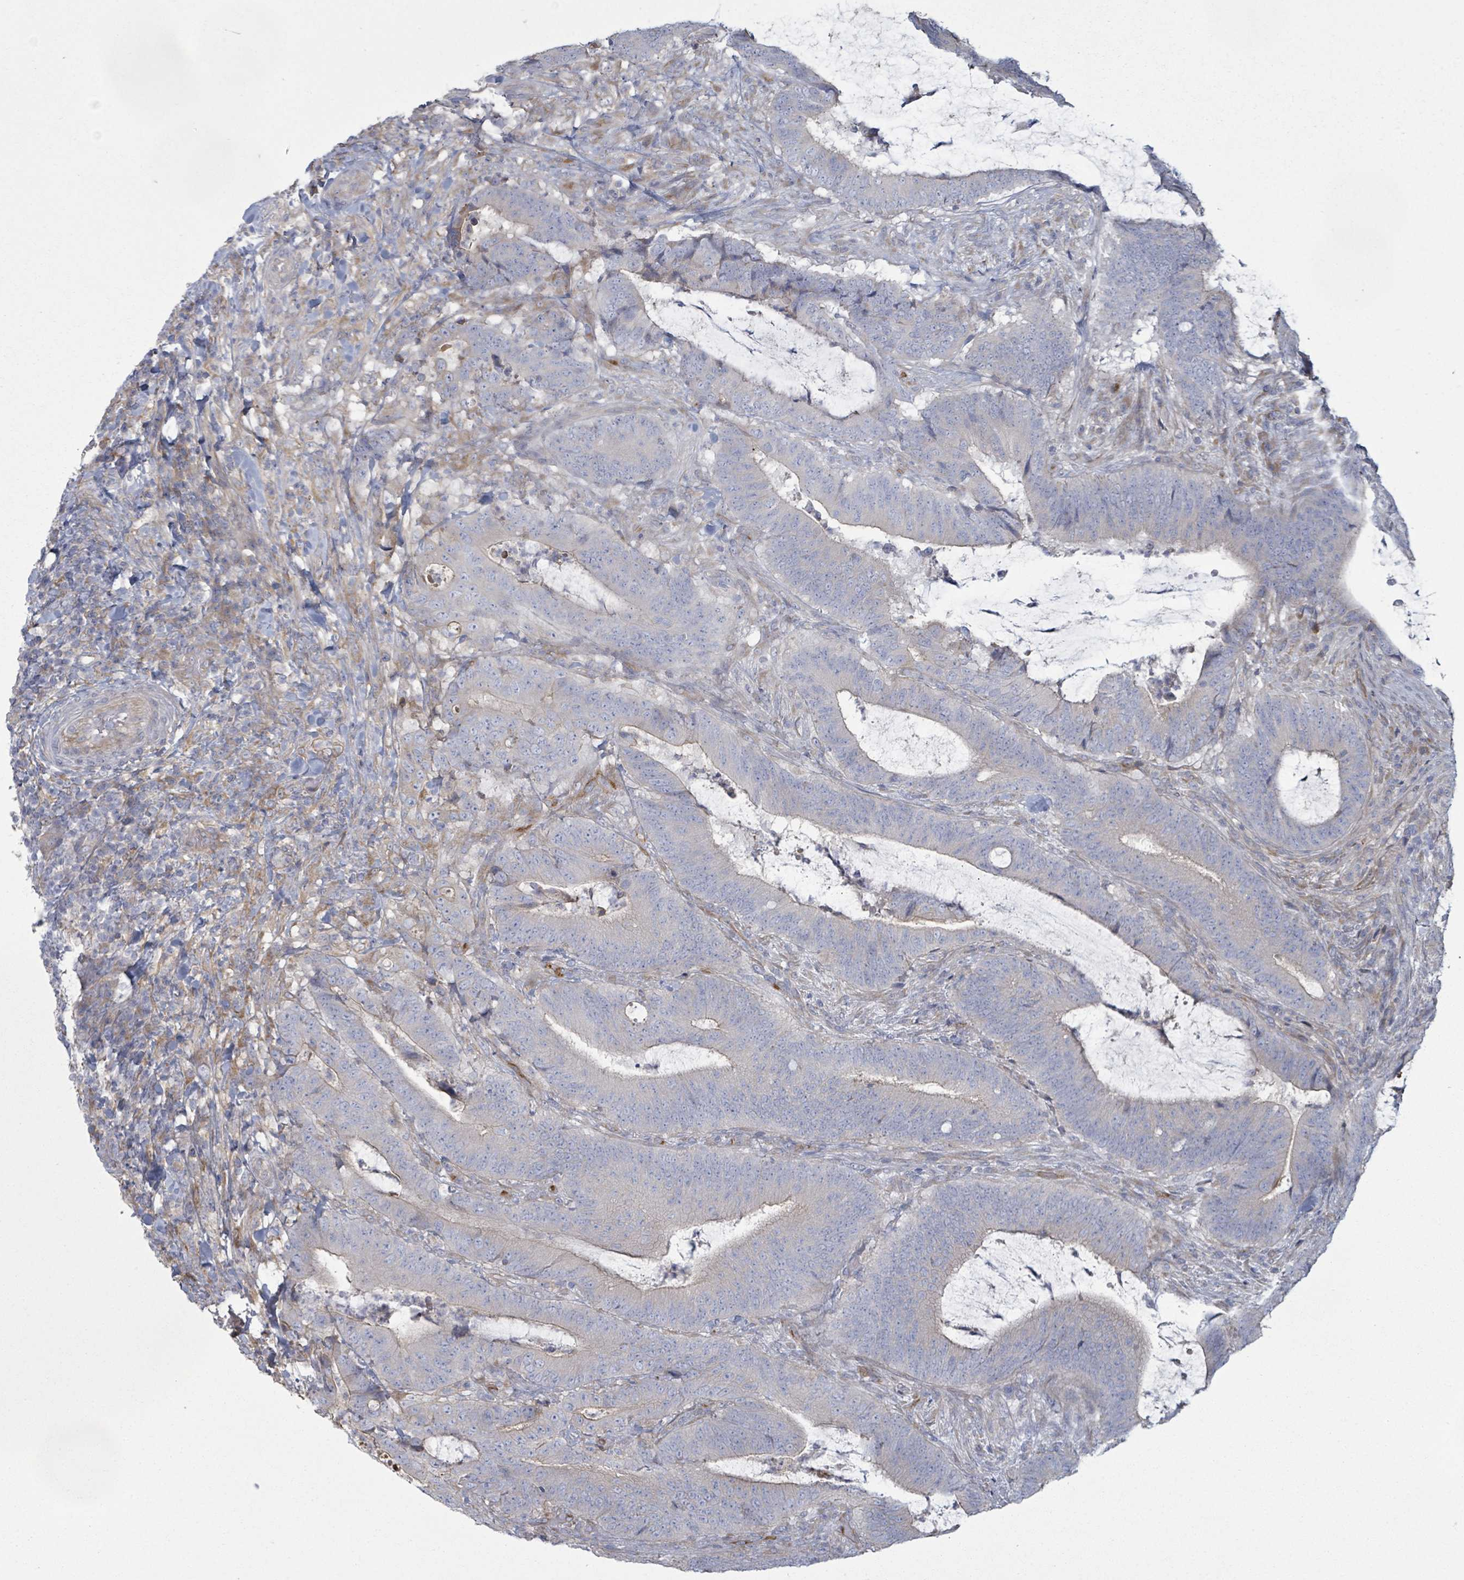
{"staining": {"intensity": "negative", "quantity": "none", "location": "none"}, "tissue": "colorectal cancer", "cell_type": "Tumor cells", "image_type": "cancer", "snomed": [{"axis": "morphology", "description": "Adenocarcinoma, NOS"}, {"axis": "topography", "description": "Colon"}], "caption": "IHC of human adenocarcinoma (colorectal) shows no staining in tumor cells. Nuclei are stained in blue.", "gene": "COL13A1", "patient": {"sex": "female", "age": 43}}